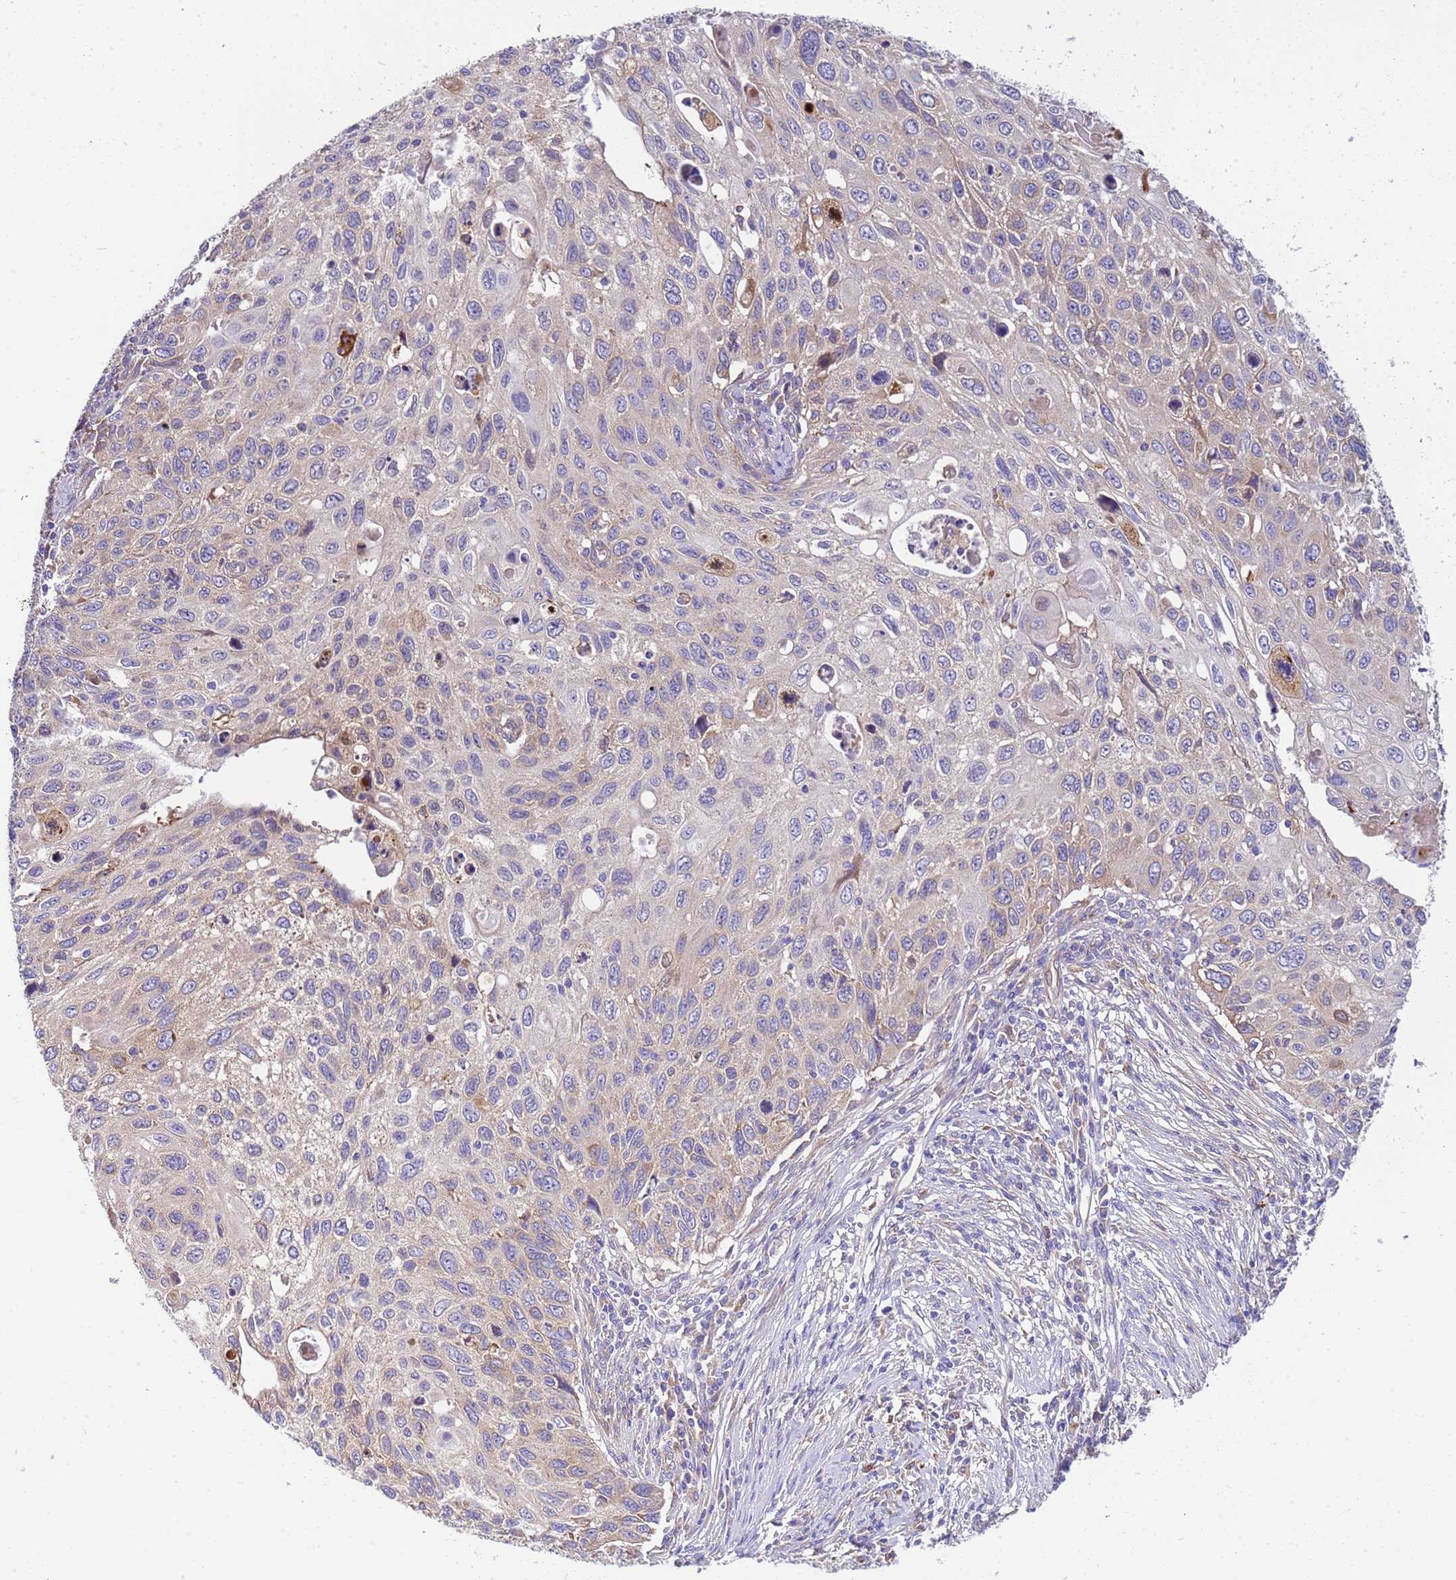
{"staining": {"intensity": "strong", "quantity": "<25%", "location": "cytoplasmic/membranous"}, "tissue": "cervical cancer", "cell_type": "Tumor cells", "image_type": "cancer", "snomed": [{"axis": "morphology", "description": "Squamous cell carcinoma, NOS"}, {"axis": "topography", "description": "Cervix"}], "caption": "Immunohistochemistry photomicrograph of cervical squamous cell carcinoma stained for a protein (brown), which demonstrates medium levels of strong cytoplasmic/membranous expression in approximately <25% of tumor cells.", "gene": "PAQR7", "patient": {"sex": "female", "age": 70}}